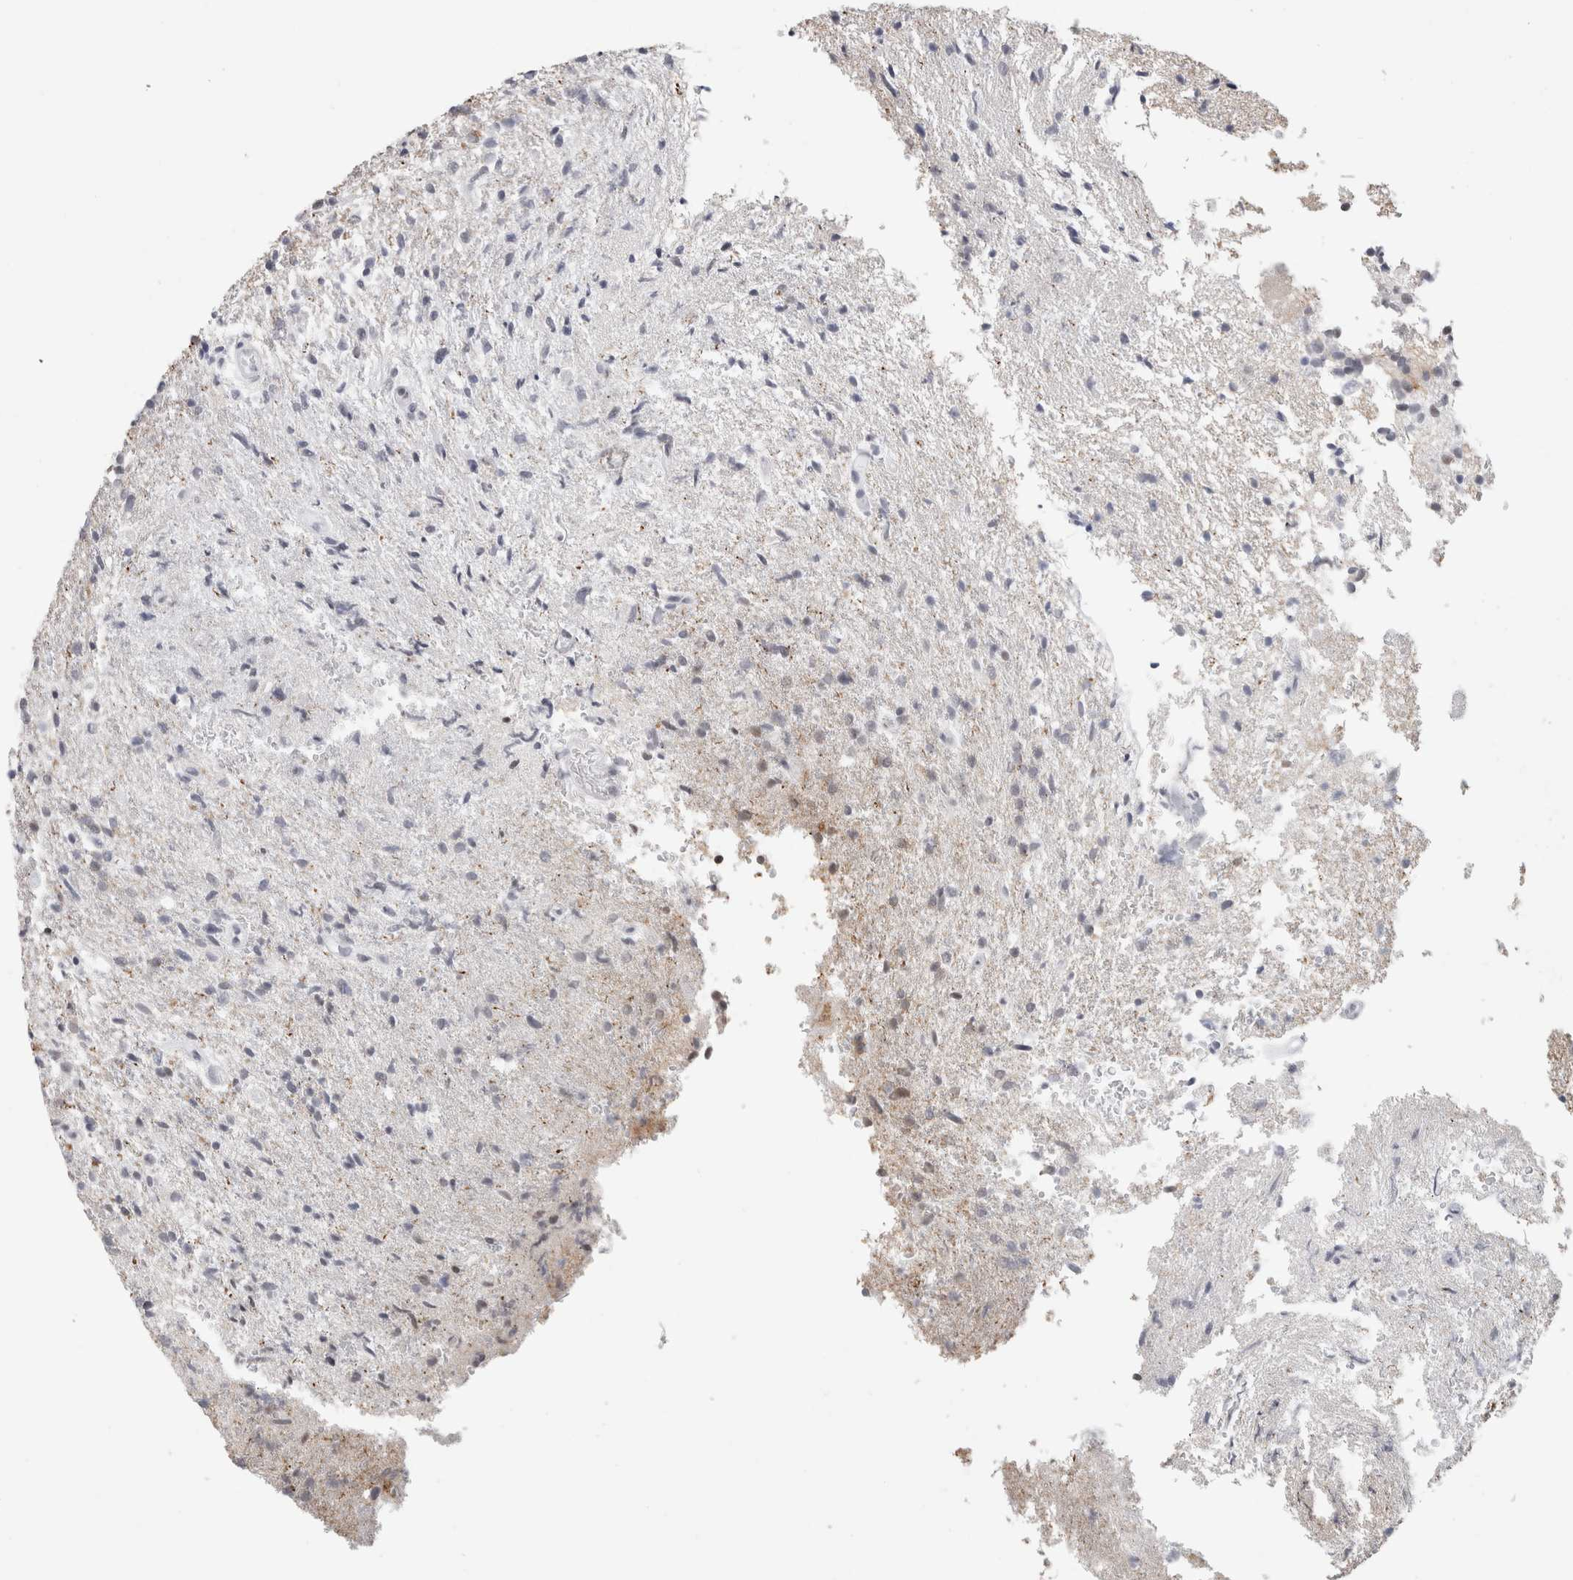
{"staining": {"intensity": "negative", "quantity": "none", "location": "none"}, "tissue": "glioma", "cell_type": "Tumor cells", "image_type": "cancer", "snomed": [{"axis": "morphology", "description": "Glioma, malignant, High grade"}, {"axis": "topography", "description": "Brain"}], "caption": "Malignant glioma (high-grade) was stained to show a protein in brown. There is no significant positivity in tumor cells. (Brightfield microscopy of DAB immunohistochemistry (IHC) at high magnification).", "gene": "SMARCC1", "patient": {"sex": "male", "age": 72}}